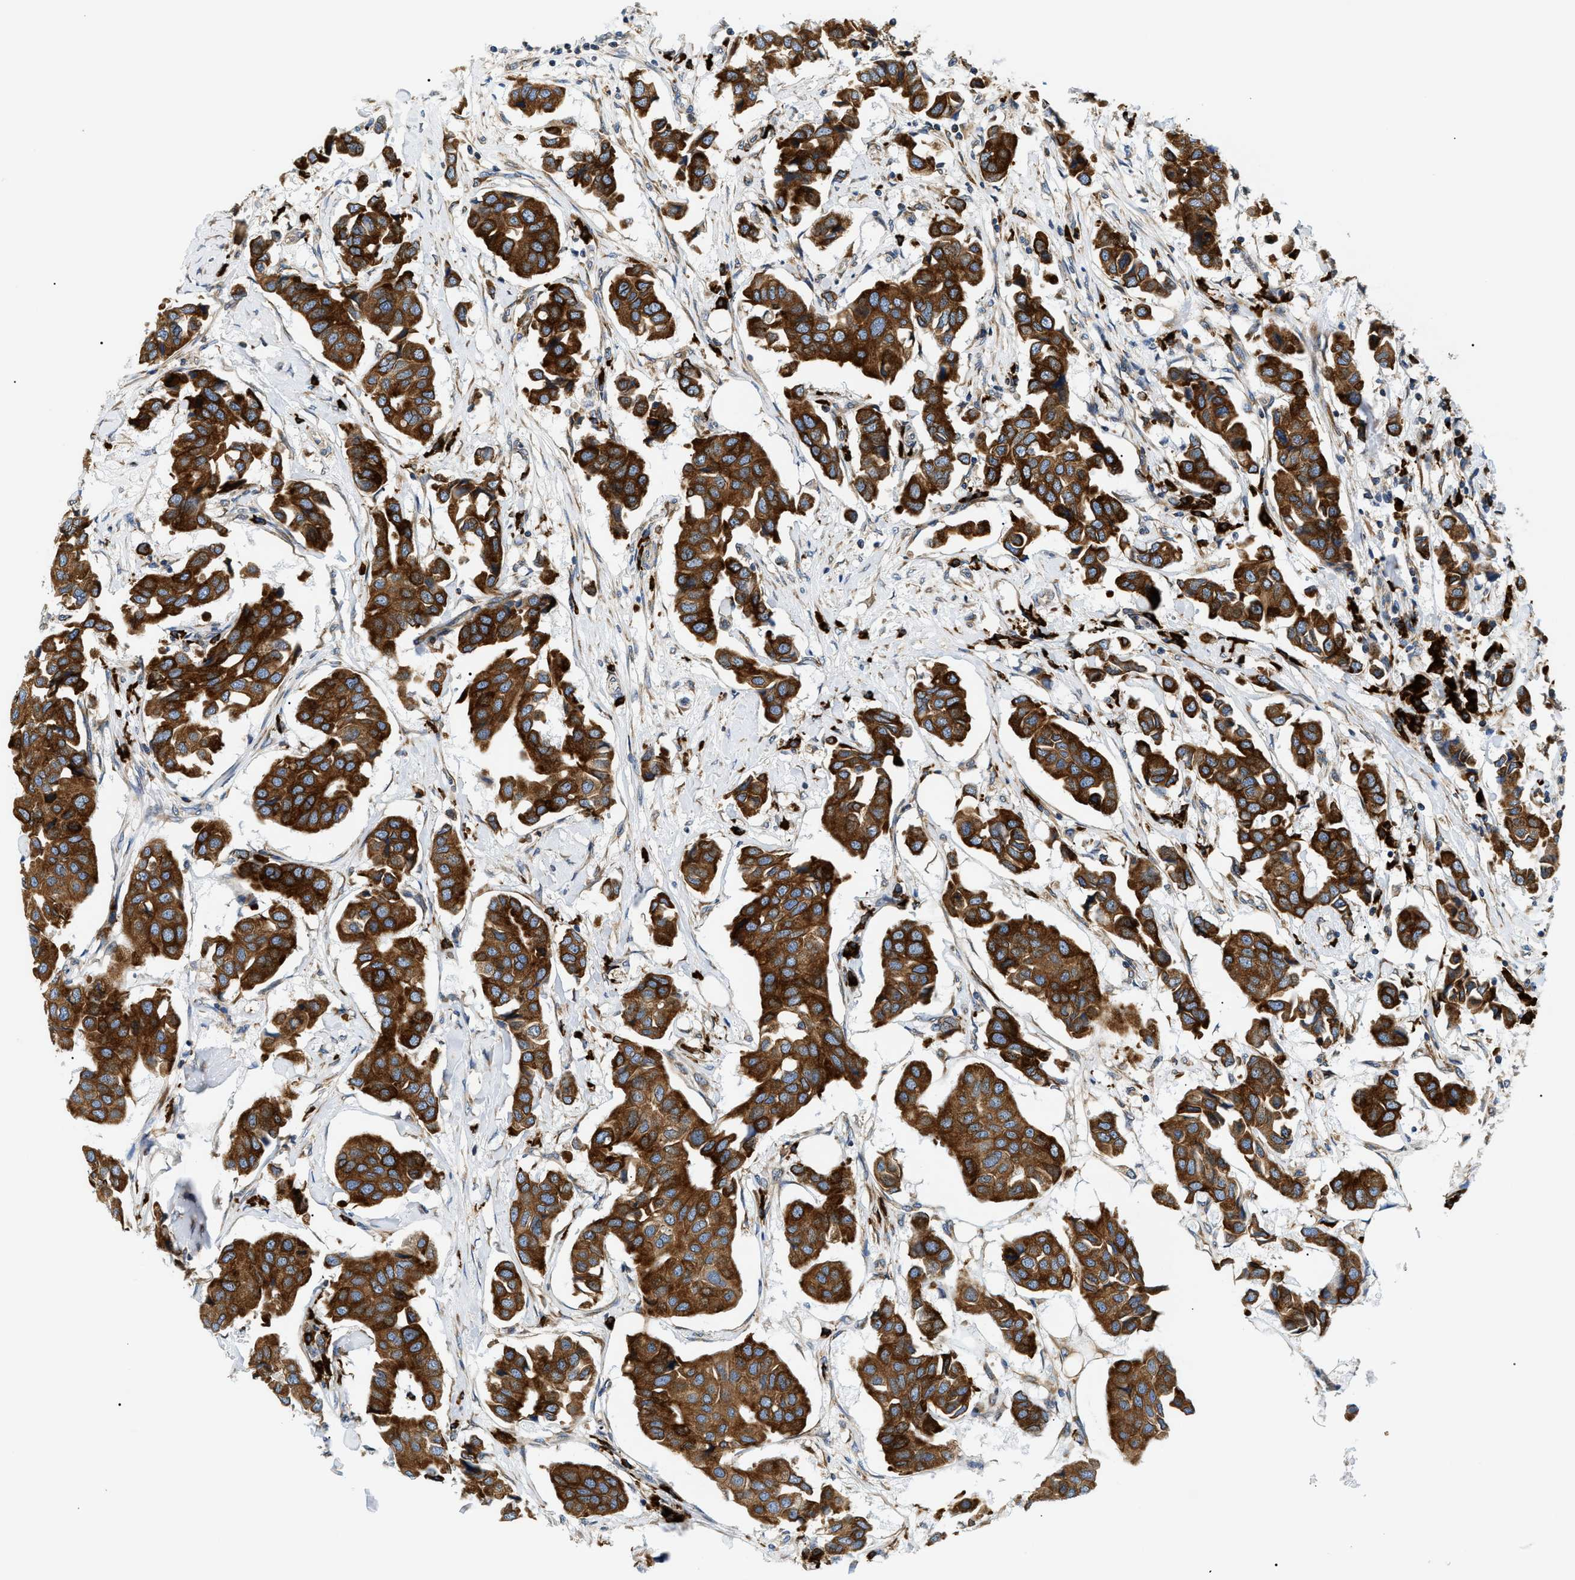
{"staining": {"intensity": "strong", "quantity": ">75%", "location": "cytoplasmic/membranous"}, "tissue": "breast cancer", "cell_type": "Tumor cells", "image_type": "cancer", "snomed": [{"axis": "morphology", "description": "Duct carcinoma"}, {"axis": "topography", "description": "Breast"}], "caption": "Breast infiltrating ductal carcinoma stained for a protein reveals strong cytoplasmic/membranous positivity in tumor cells. (Brightfield microscopy of DAB IHC at high magnification).", "gene": "DERL1", "patient": {"sex": "female", "age": 80}}